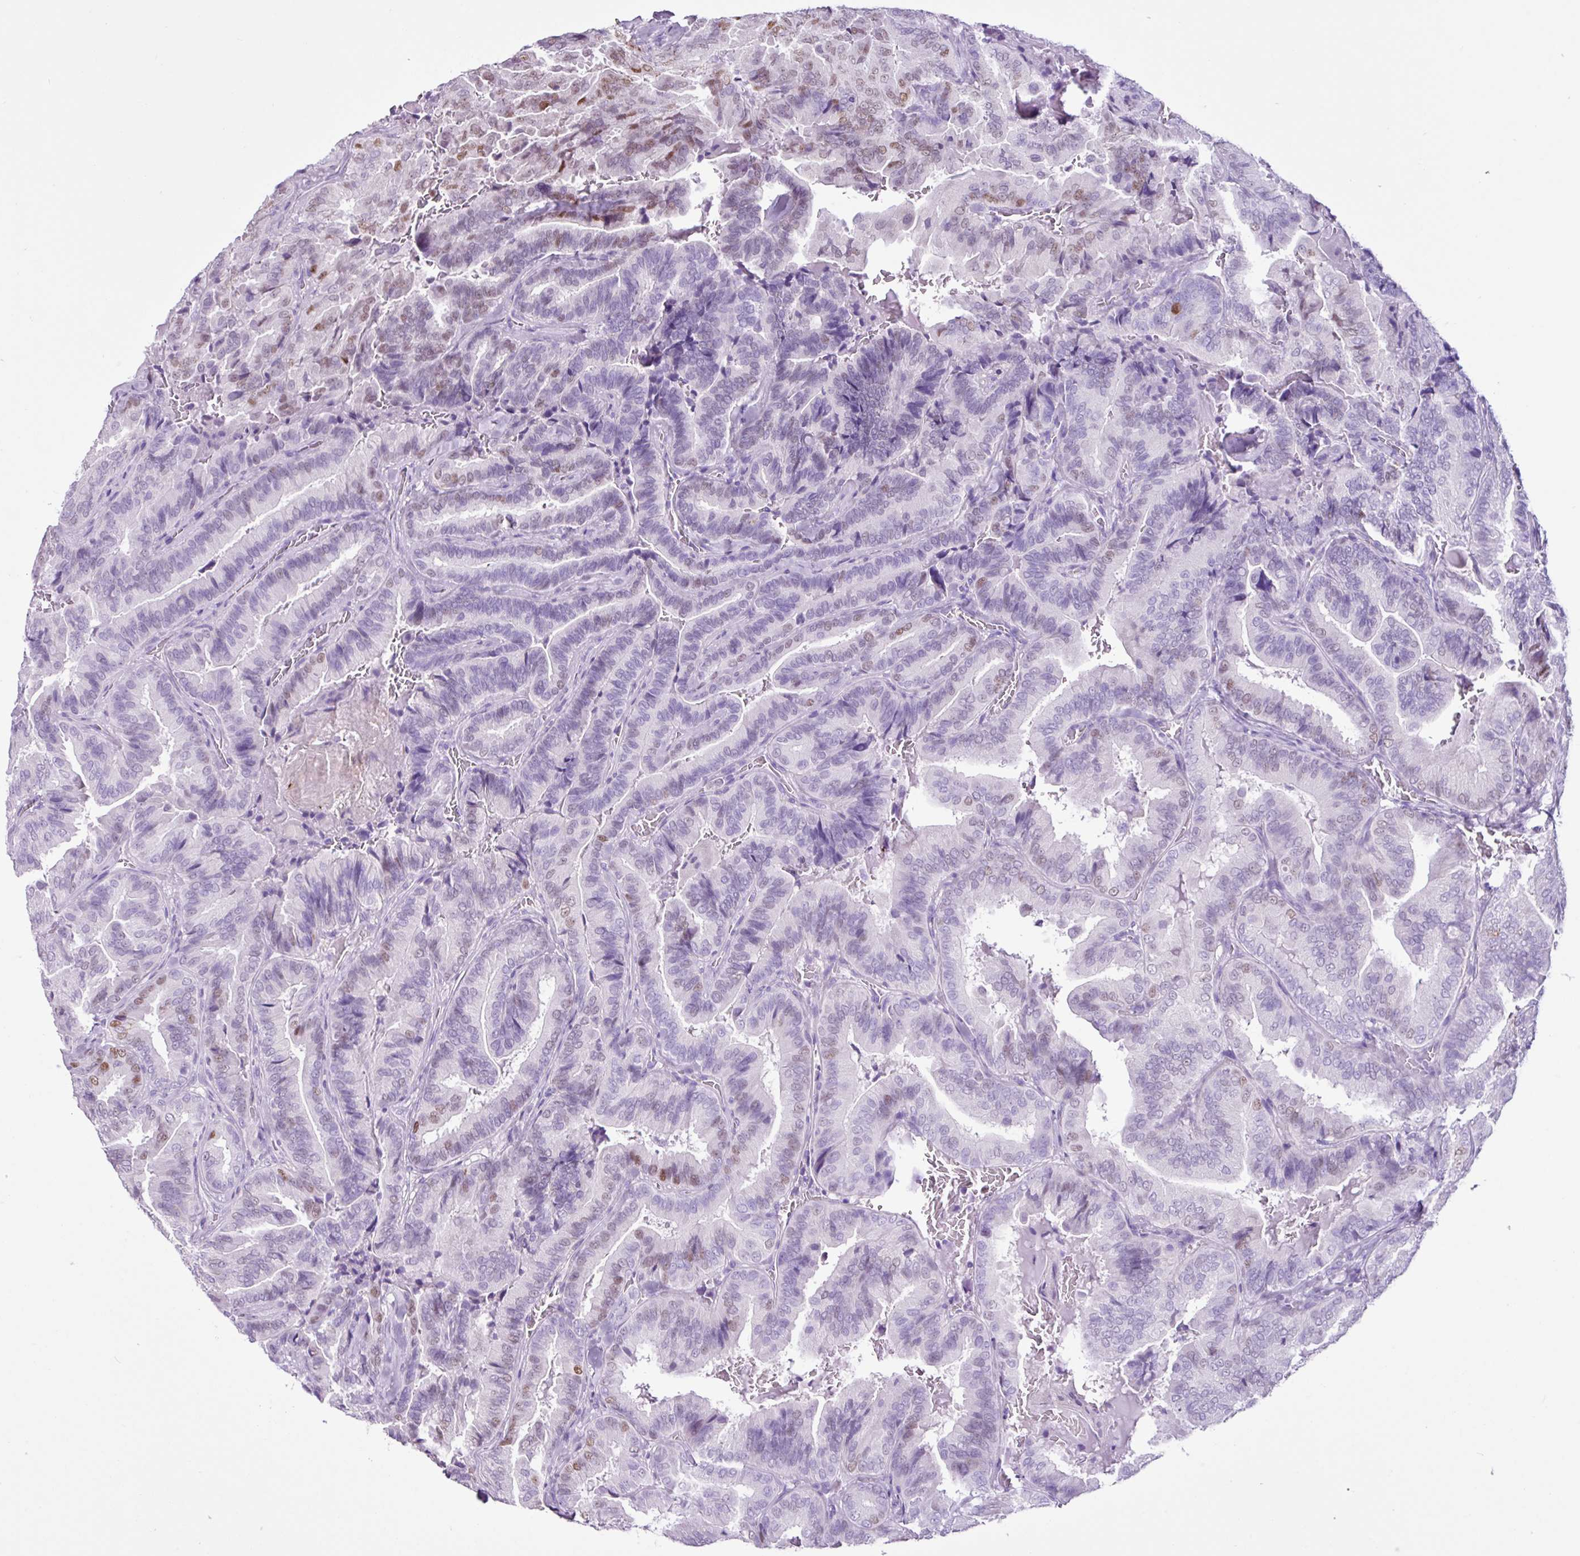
{"staining": {"intensity": "moderate", "quantity": "<25%", "location": "nuclear"}, "tissue": "thyroid cancer", "cell_type": "Tumor cells", "image_type": "cancer", "snomed": [{"axis": "morphology", "description": "Papillary adenocarcinoma, NOS"}, {"axis": "topography", "description": "Thyroid gland"}], "caption": "Protein staining of thyroid cancer (papillary adenocarcinoma) tissue demonstrates moderate nuclear positivity in approximately <25% of tumor cells. (IHC, brightfield microscopy, high magnification).", "gene": "PGR", "patient": {"sex": "male", "age": 61}}